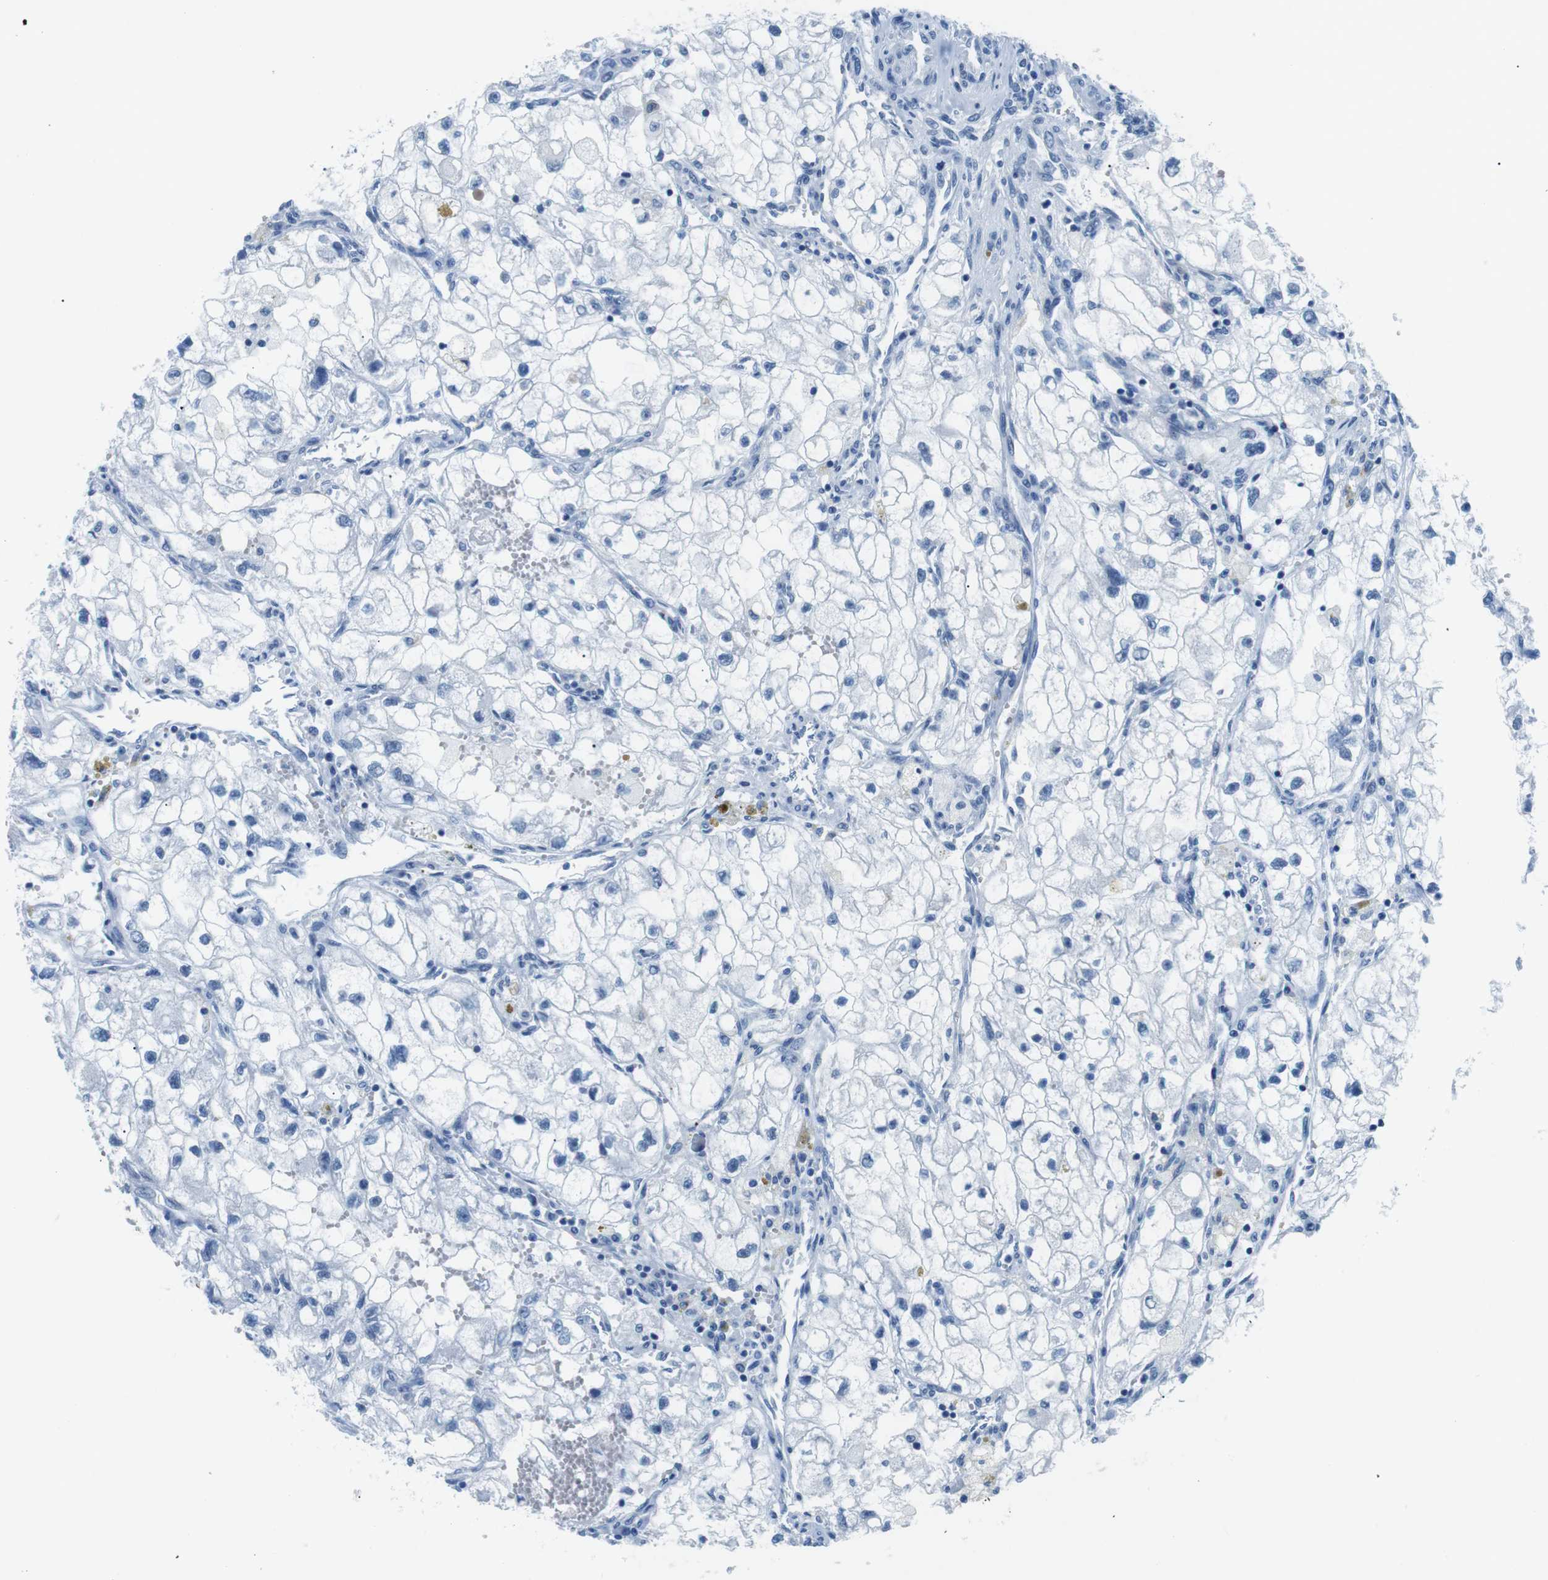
{"staining": {"intensity": "negative", "quantity": "none", "location": "none"}, "tissue": "renal cancer", "cell_type": "Tumor cells", "image_type": "cancer", "snomed": [{"axis": "morphology", "description": "Adenocarcinoma, NOS"}, {"axis": "topography", "description": "Kidney"}], "caption": "Immunohistochemistry (IHC) of human renal cancer (adenocarcinoma) reveals no positivity in tumor cells. (Stains: DAB (3,3'-diaminobenzidine) IHC with hematoxylin counter stain, Microscopy: brightfield microscopy at high magnification).", "gene": "MUC2", "patient": {"sex": "female", "age": 70}}